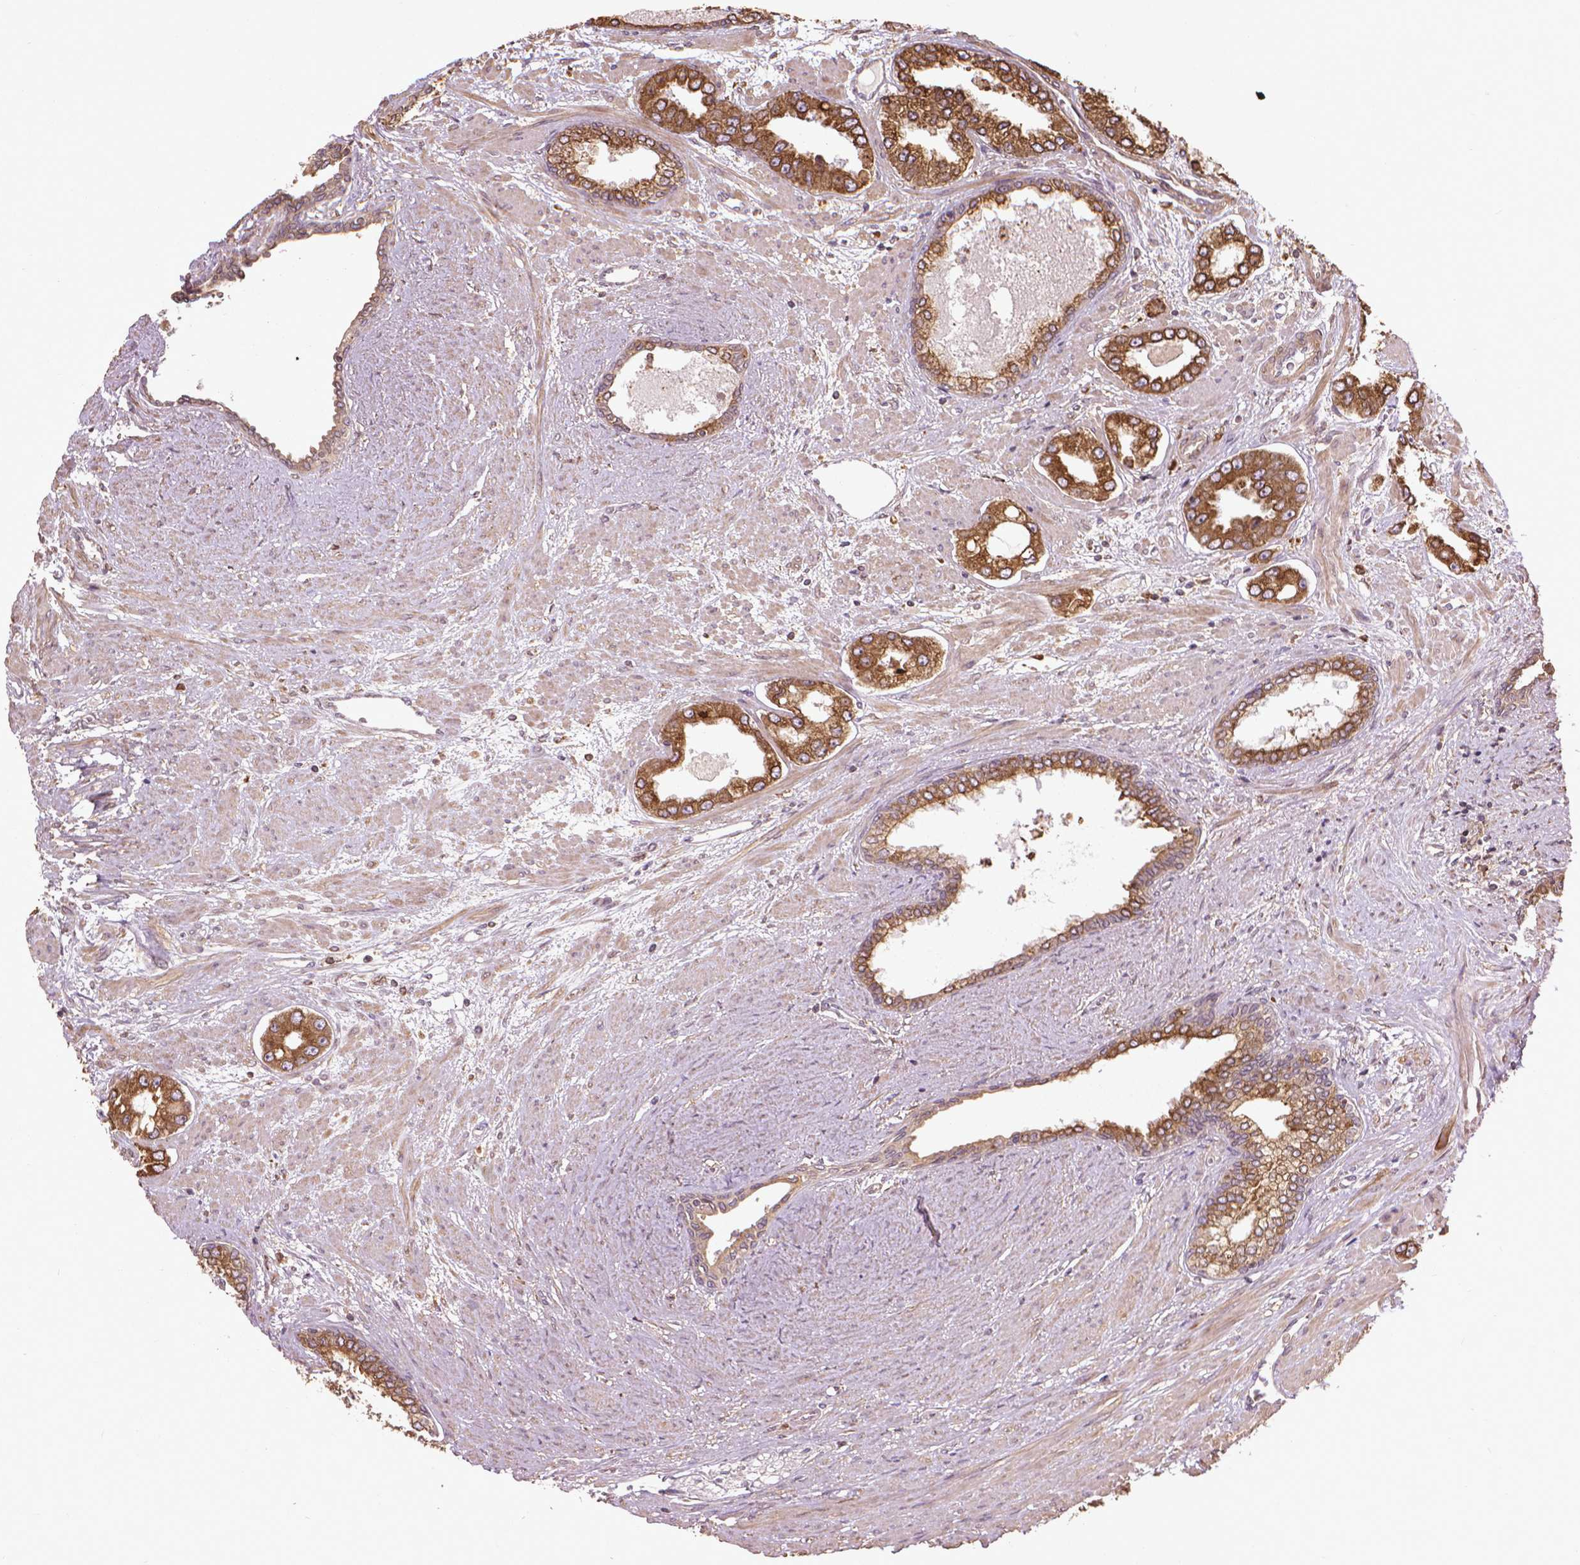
{"staining": {"intensity": "moderate", "quantity": ">75%", "location": "cytoplasmic/membranous"}, "tissue": "prostate cancer", "cell_type": "Tumor cells", "image_type": "cancer", "snomed": [{"axis": "morphology", "description": "Adenocarcinoma, Low grade"}, {"axis": "topography", "description": "Prostate"}], "caption": "Moderate cytoplasmic/membranous staining is identified in approximately >75% of tumor cells in prostate cancer.", "gene": "GAS1", "patient": {"sex": "male", "age": 60}}